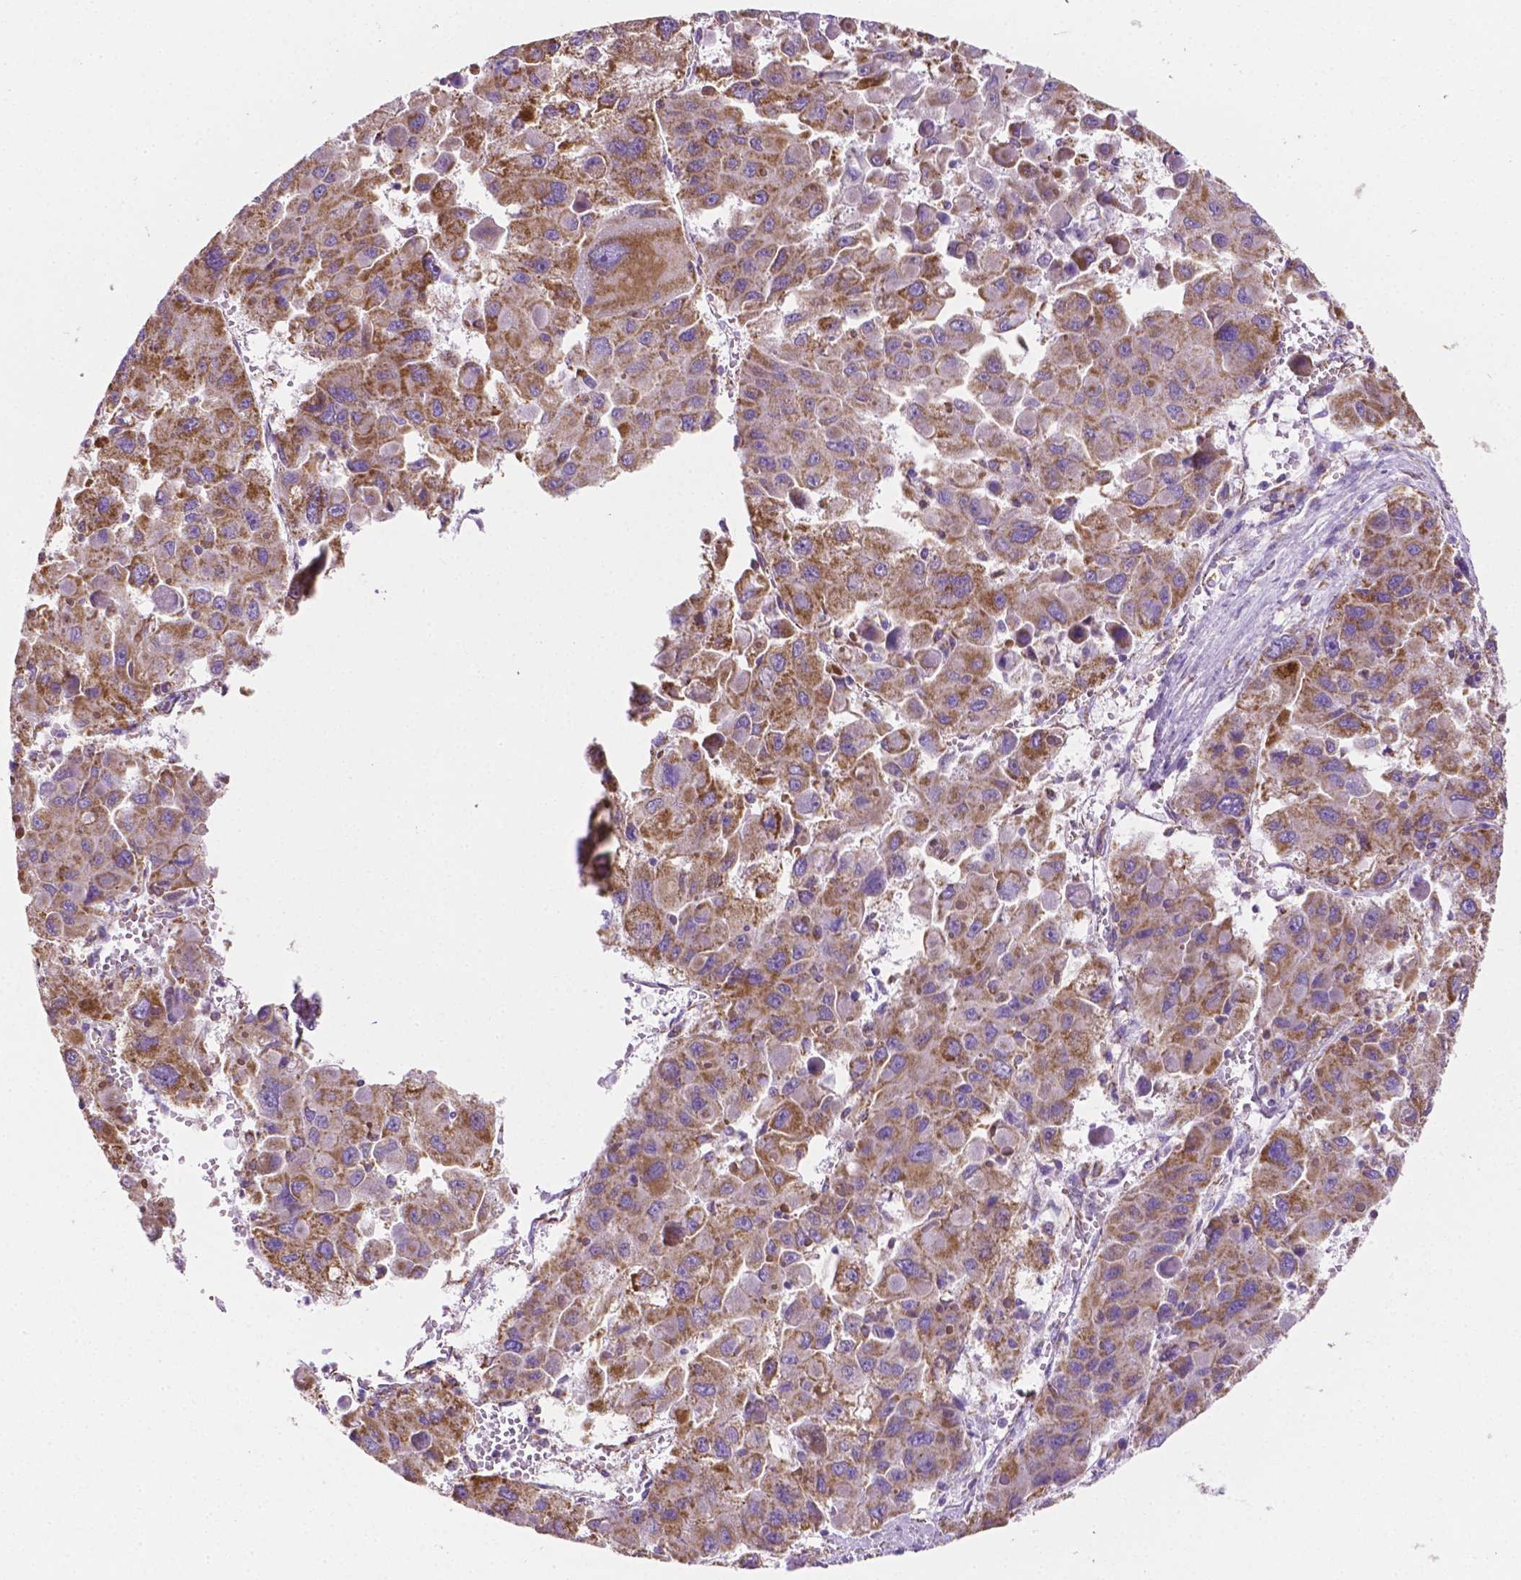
{"staining": {"intensity": "moderate", "quantity": ">75%", "location": "cytoplasmic/membranous"}, "tissue": "liver cancer", "cell_type": "Tumor cells", "image_type": "cancer", "snomed": [{"axis": "morphology", "description": "Carcinoma, Hepatocellular, NOS"}, {"axis": "topography", "description": "Liver"}], "caption": "DAB (3,3'-diaminobenzidine) immunohistochemical staining of liver hepatocellular carcinoma shows moderate cytoplasmic/membranous protein positivity in approximately >75% of tumor cells. The staining was performed using DAB (3,3'-diaminobenzidine) to visualize the protein expression in brown, while the nuclei were stained in blue with hematoxylin (Magnification: 20x).", "gene": "RMDN3", "patient": {"sex": "female", "age": 41}}